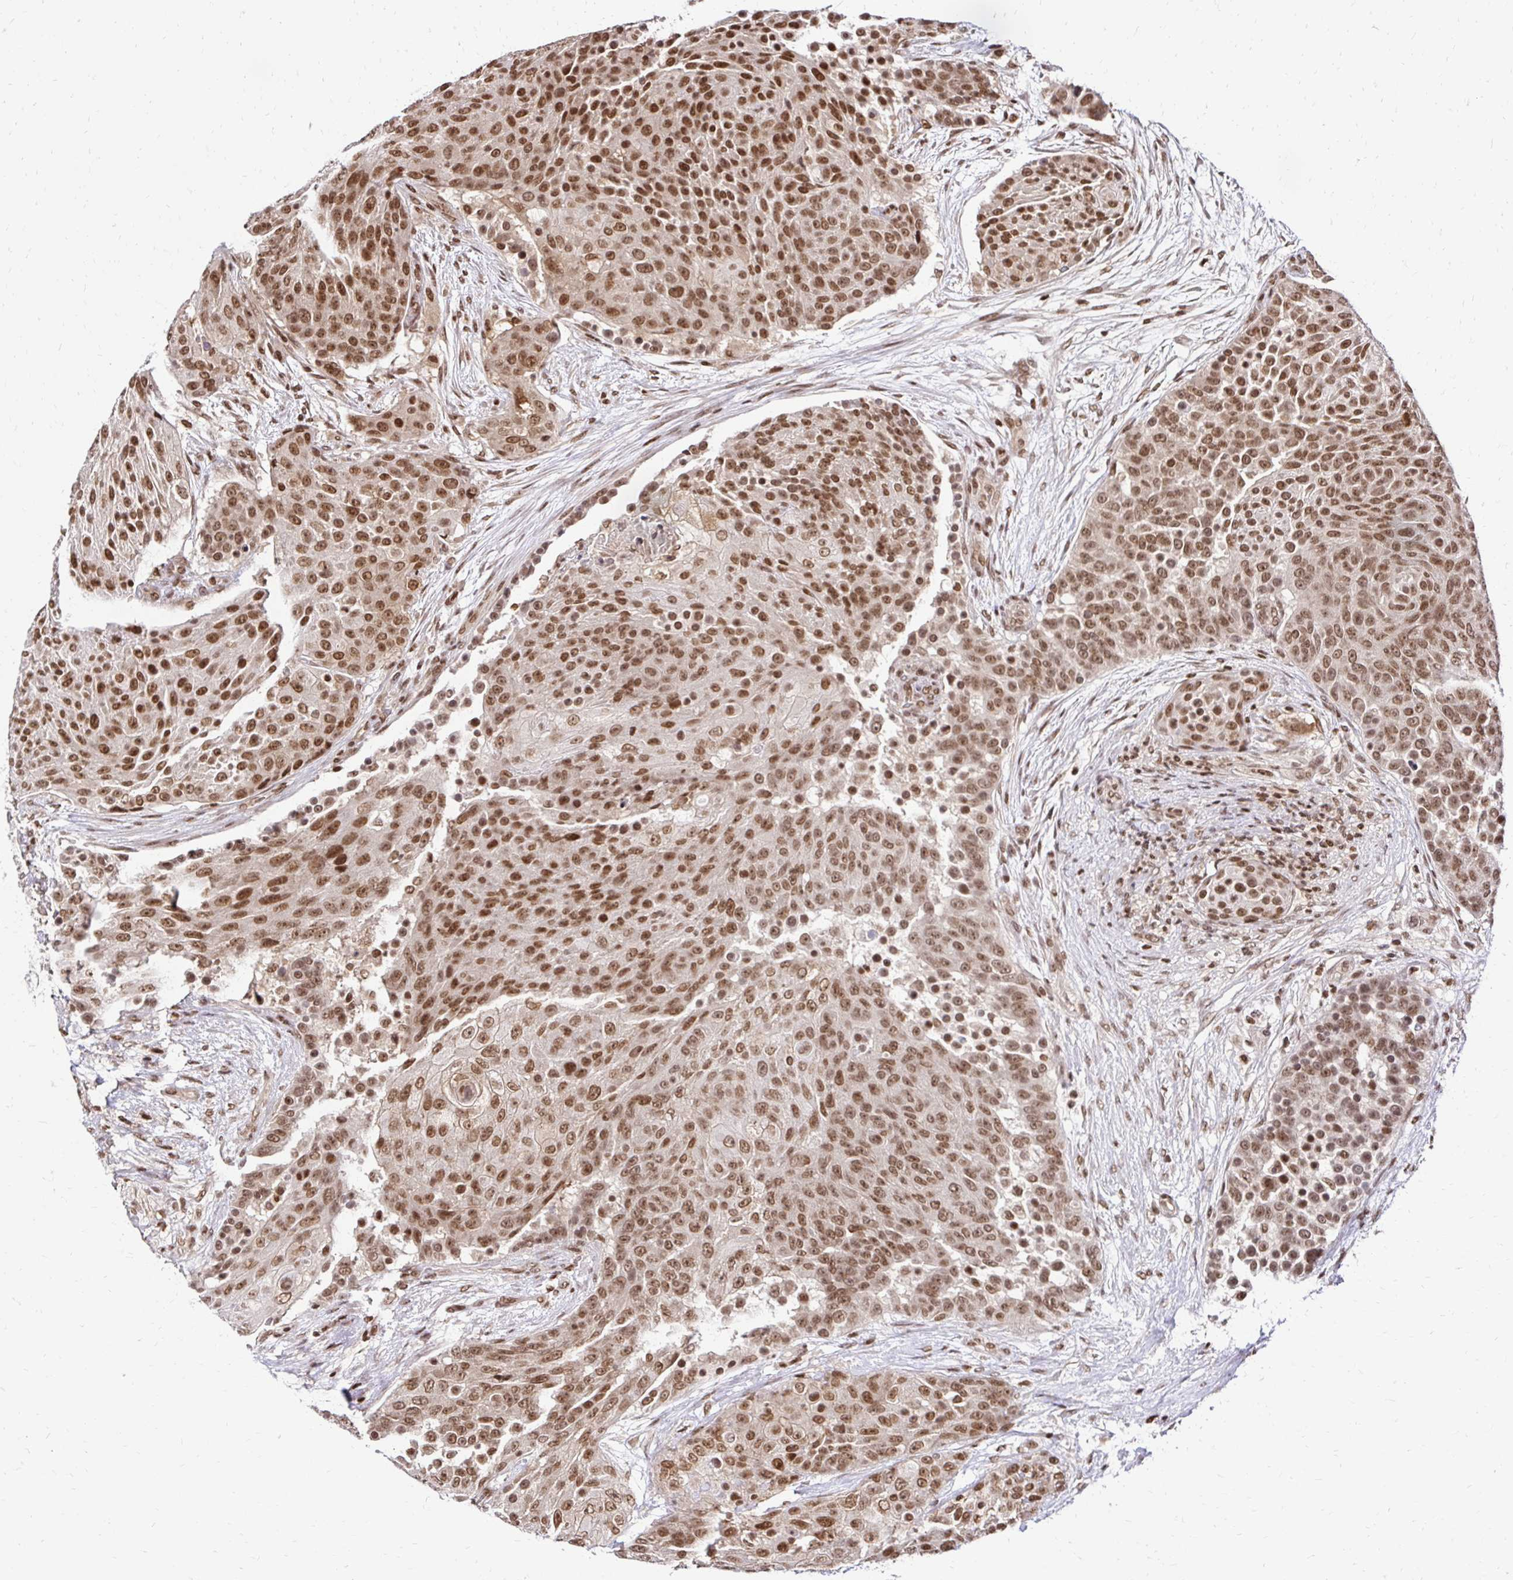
{"staining": {"intensity": "moderate", "quantity": ">75%", "location": "nuclear"}, "tissue": "urothelial cancer", "cell_type": "Tumor cells", "image_type": "cancer", "snomed": [{"axis": "morphology", "description": "Urothelial carcinoma, High grade"}, {"axis": "topography", "description": "Urinary bladder"}], "caption": "Protein expression analysis of human urothelial cancer reveals moderate nuclear expression in approximately >75% of tumor cells.", "gene": "GLYR1", "patient": {"sex": "female", "age": 63}}